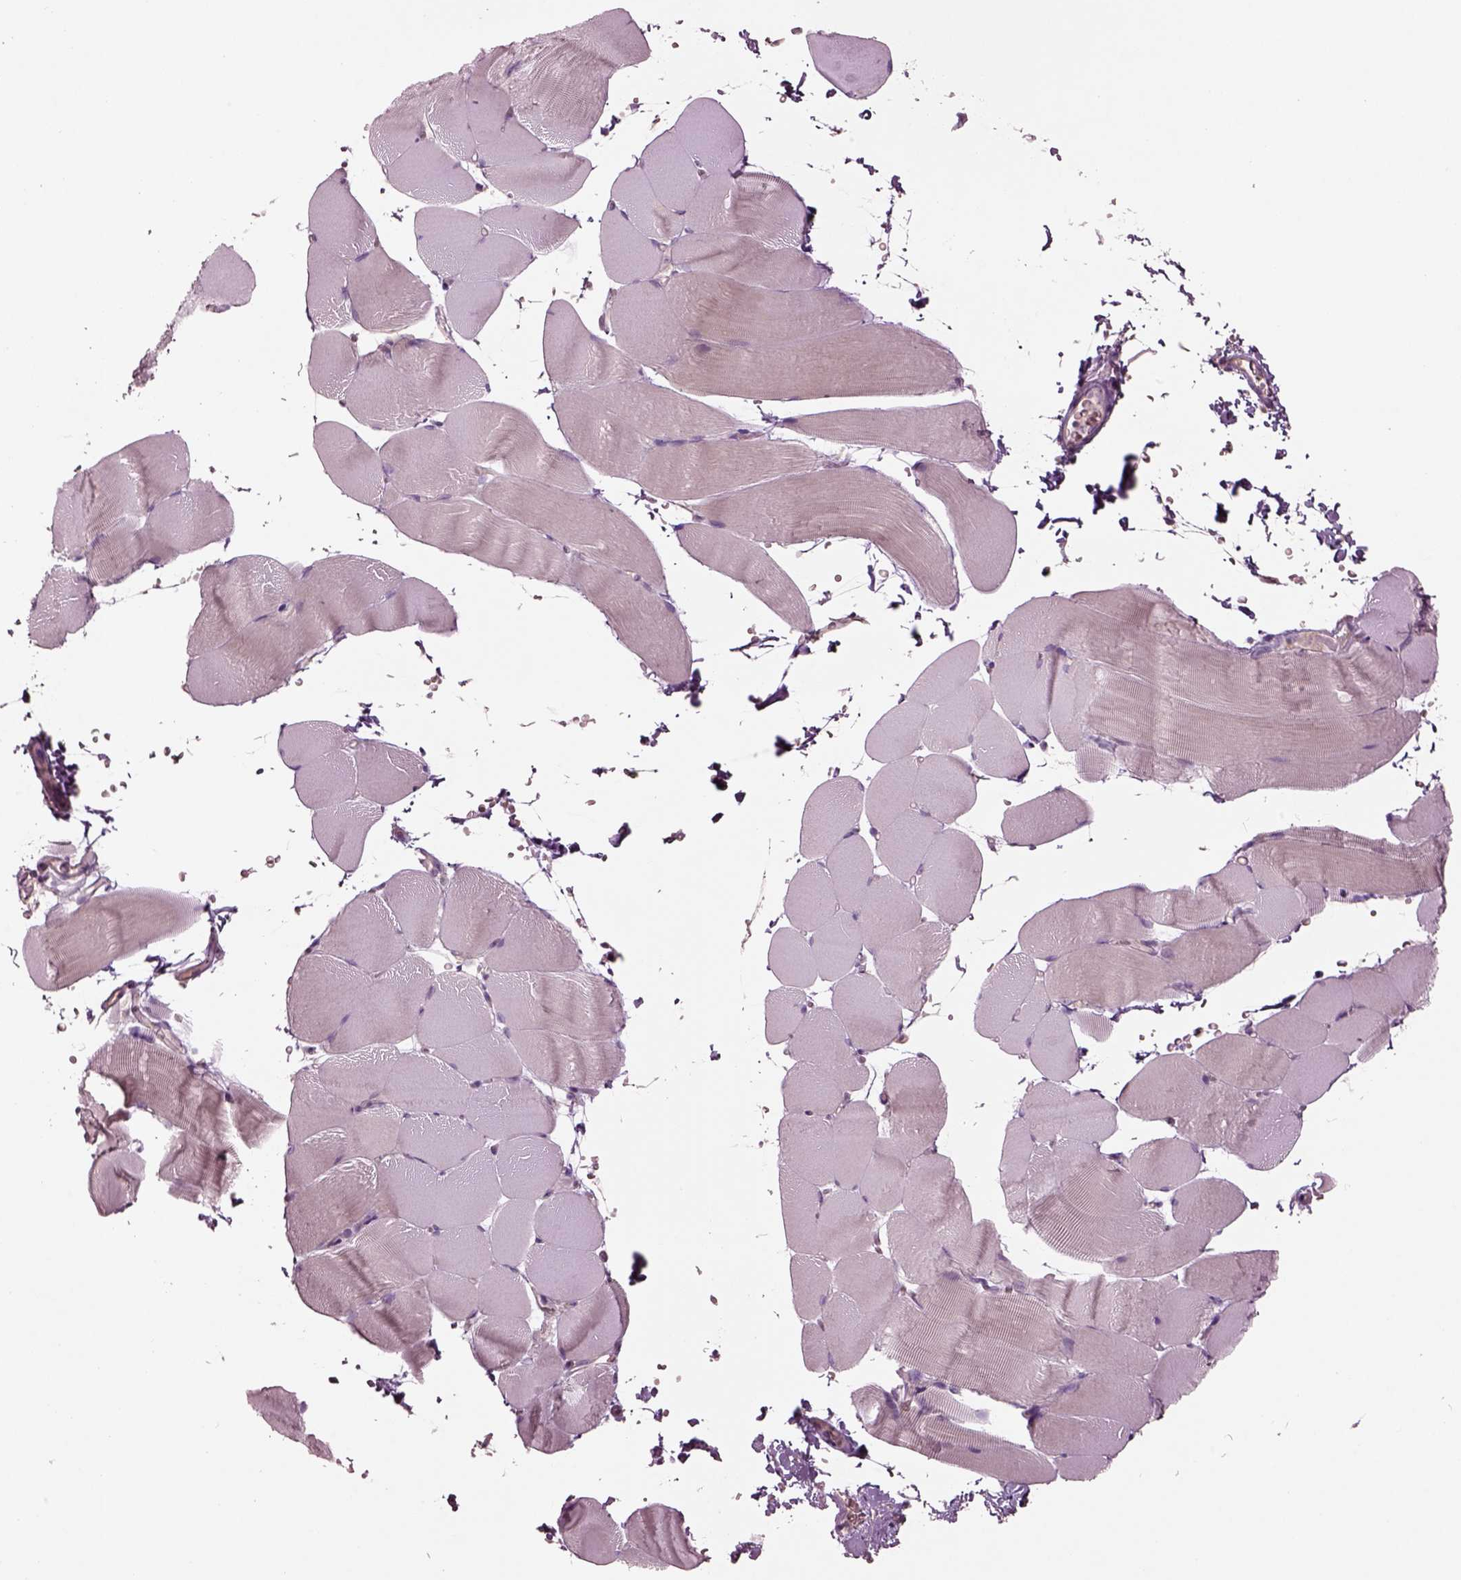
{"staining": {"intensity": "negative", "quantity": "none", "location": "none"}, "tissue": "skeletal muscle", "cell_type": "Myocytes", "image_type": "normal", "snomed": [{"axis": "morphology", "description": "Normal tissue, NOS"}, {"axis": "topography", "description": "Skeletal muscle"}], "caption": "Immunohistochemistry (IHC) histopathology image of benign human skeletal muscle stained for a protein (brown), which reveals no positivity in myocytes. (IHC, brightfield microscopy, high magnification).", "gene": "DUOXA2", "patient": {"sex": "female", "age": 37}}